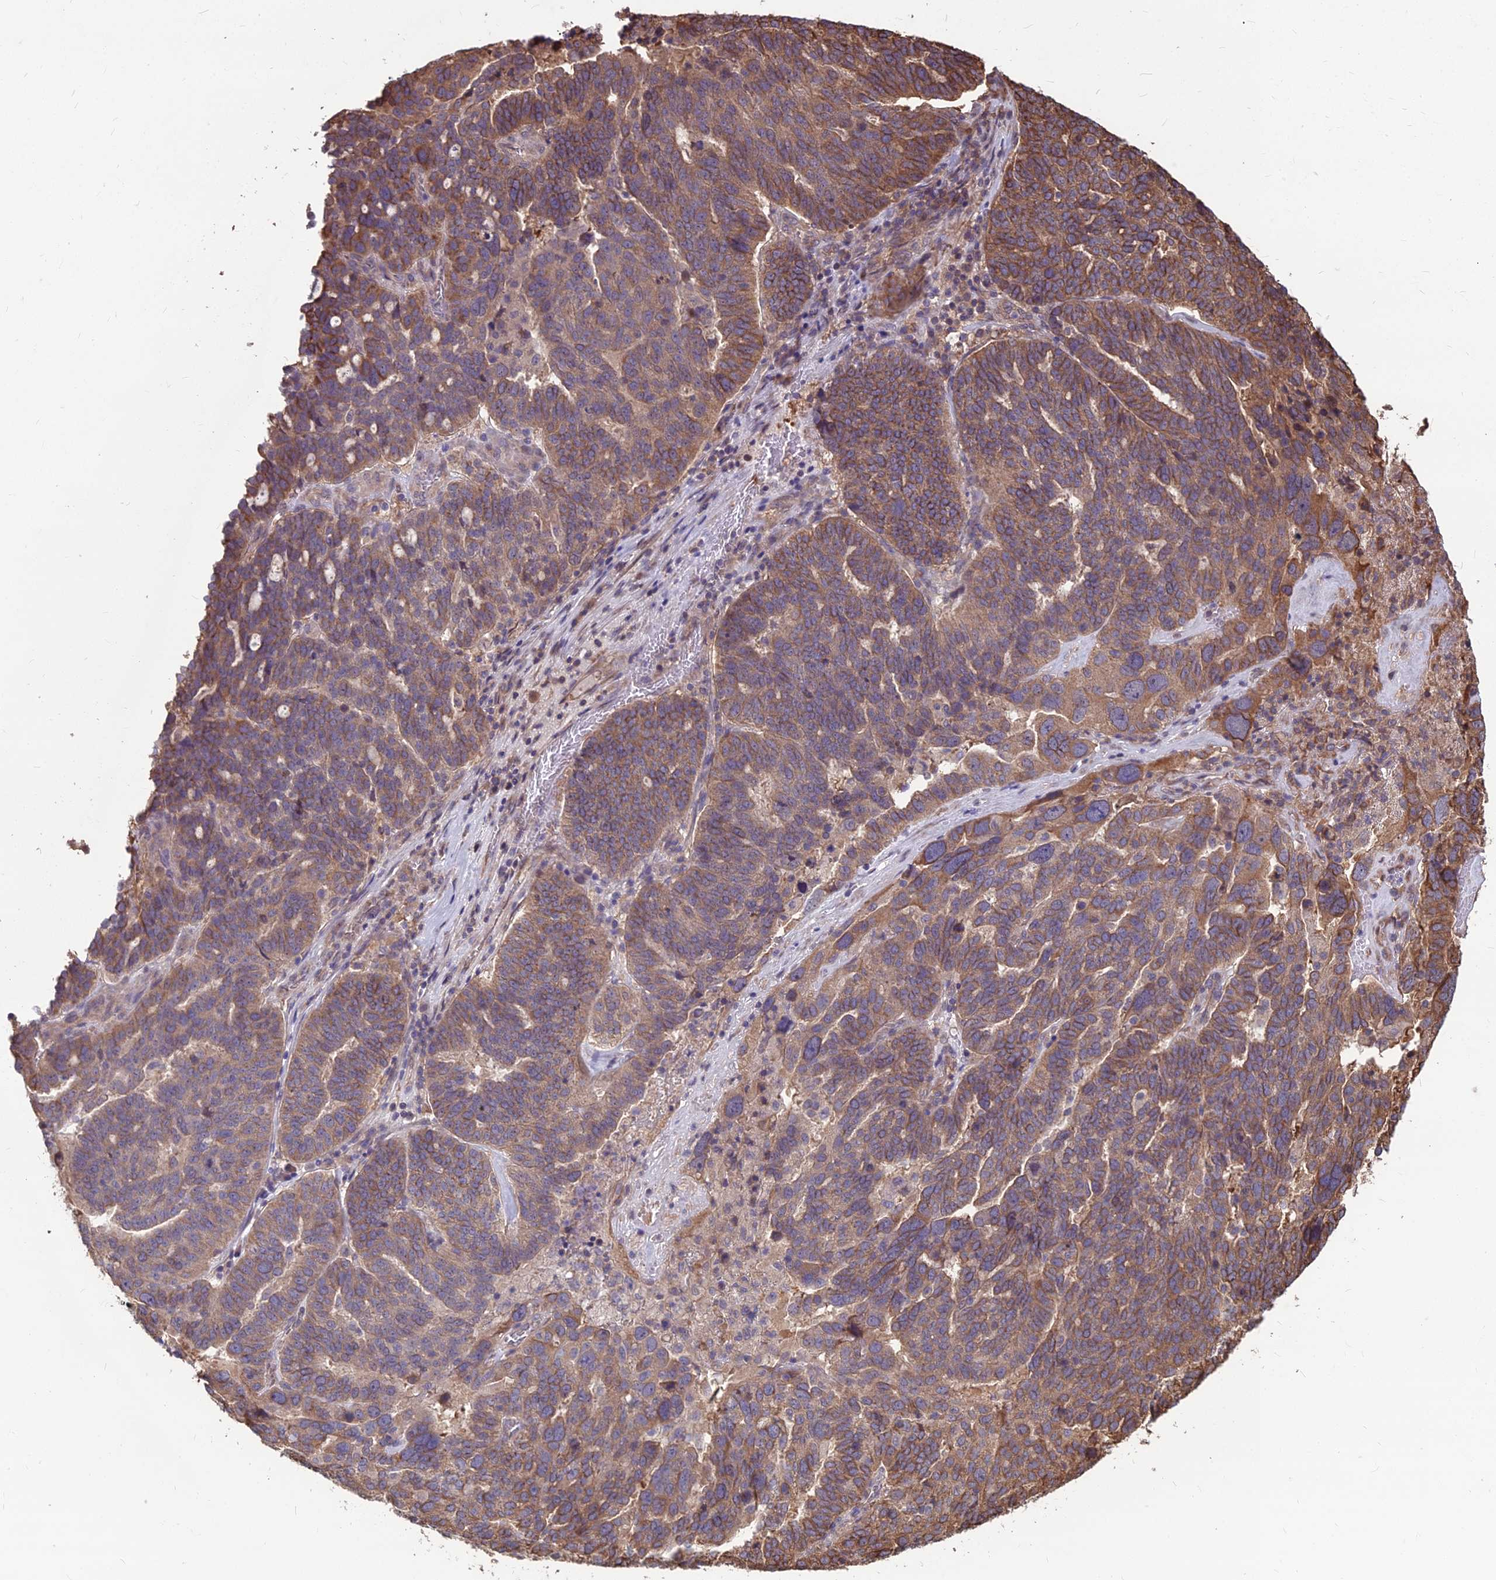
{"staining": {"intensity": "moderate", "quantity": ">75%", "location": "cytoplasmic/membranous"}, "tissue": "ovarian cancer", "cell_type": "Tumor cells", "image_type": "cancer", "snomed": [{"axis": "morphology", "description": "Cystadenocarcinoma, serous, NOS"}, {"axis": "topography", "description": "Ovary"}], "caption": "Immunohistochemical staining of ovarian cancer reveals medium levels of moderate cytoplasmic/membranous protein staining in about >75% of tumor cells.", "gene": "LSM6", "patient": {"sex": "female", "age": 59}}